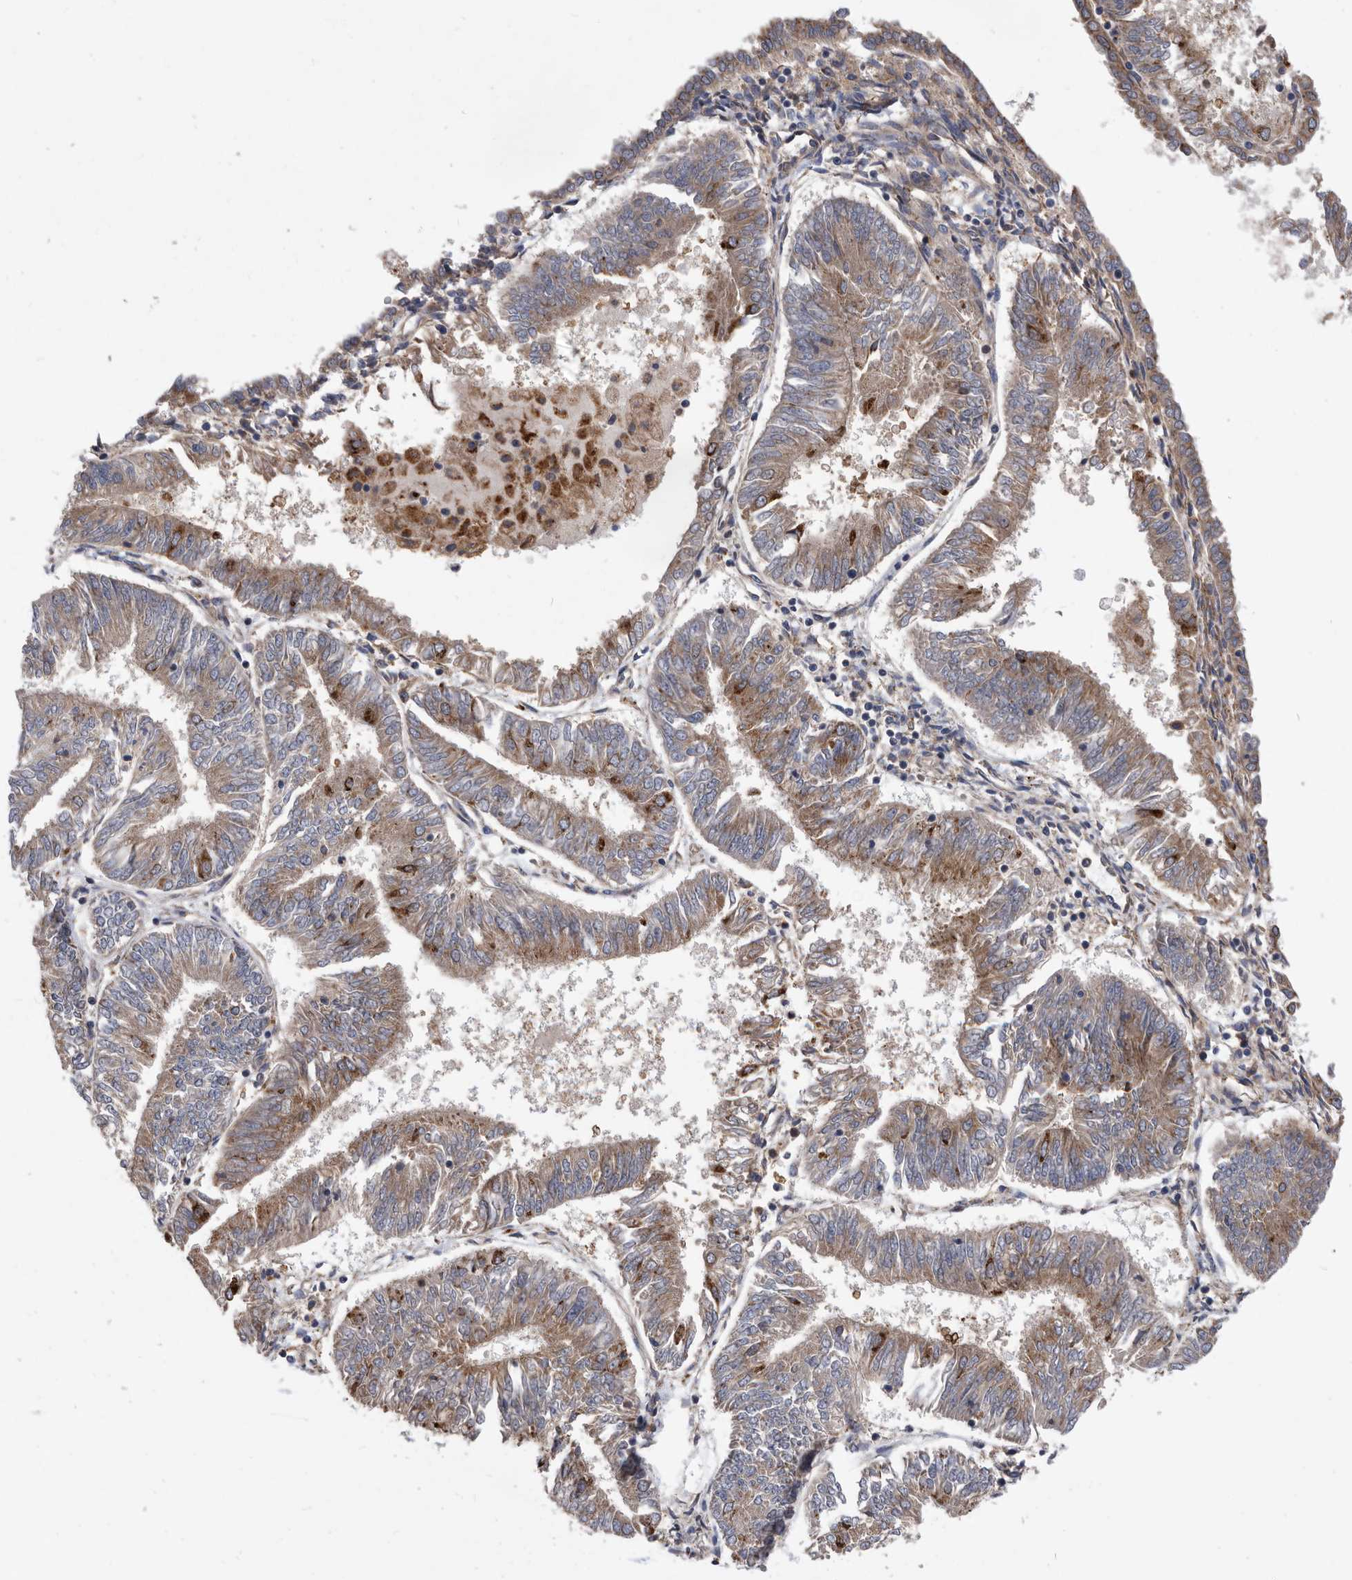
{"staining": {"intensity": "moderate", "quantity": ">75%", "location": "cytoplasmic/membranous"}, "tissue": "endometrial cancer", "cell_type": "Tumor cells", "image_type": "cancer", "snomed": [{"axis": "morphology", "description": "Adenocarcinoma, NOS"}, {"axis": "topography", "description": "Endometrium"}], "caption": "Immunohistochemical staining of human endometrial cancer displays moderate cytoplasmic/membranous protein positivity in about >75% of tumor cells. Immunohistochemistry stains the protein in brown and the nuclei are stained blue.", "gene": "BAIAP3", "patient": {"sex": "female", "age": 58}}